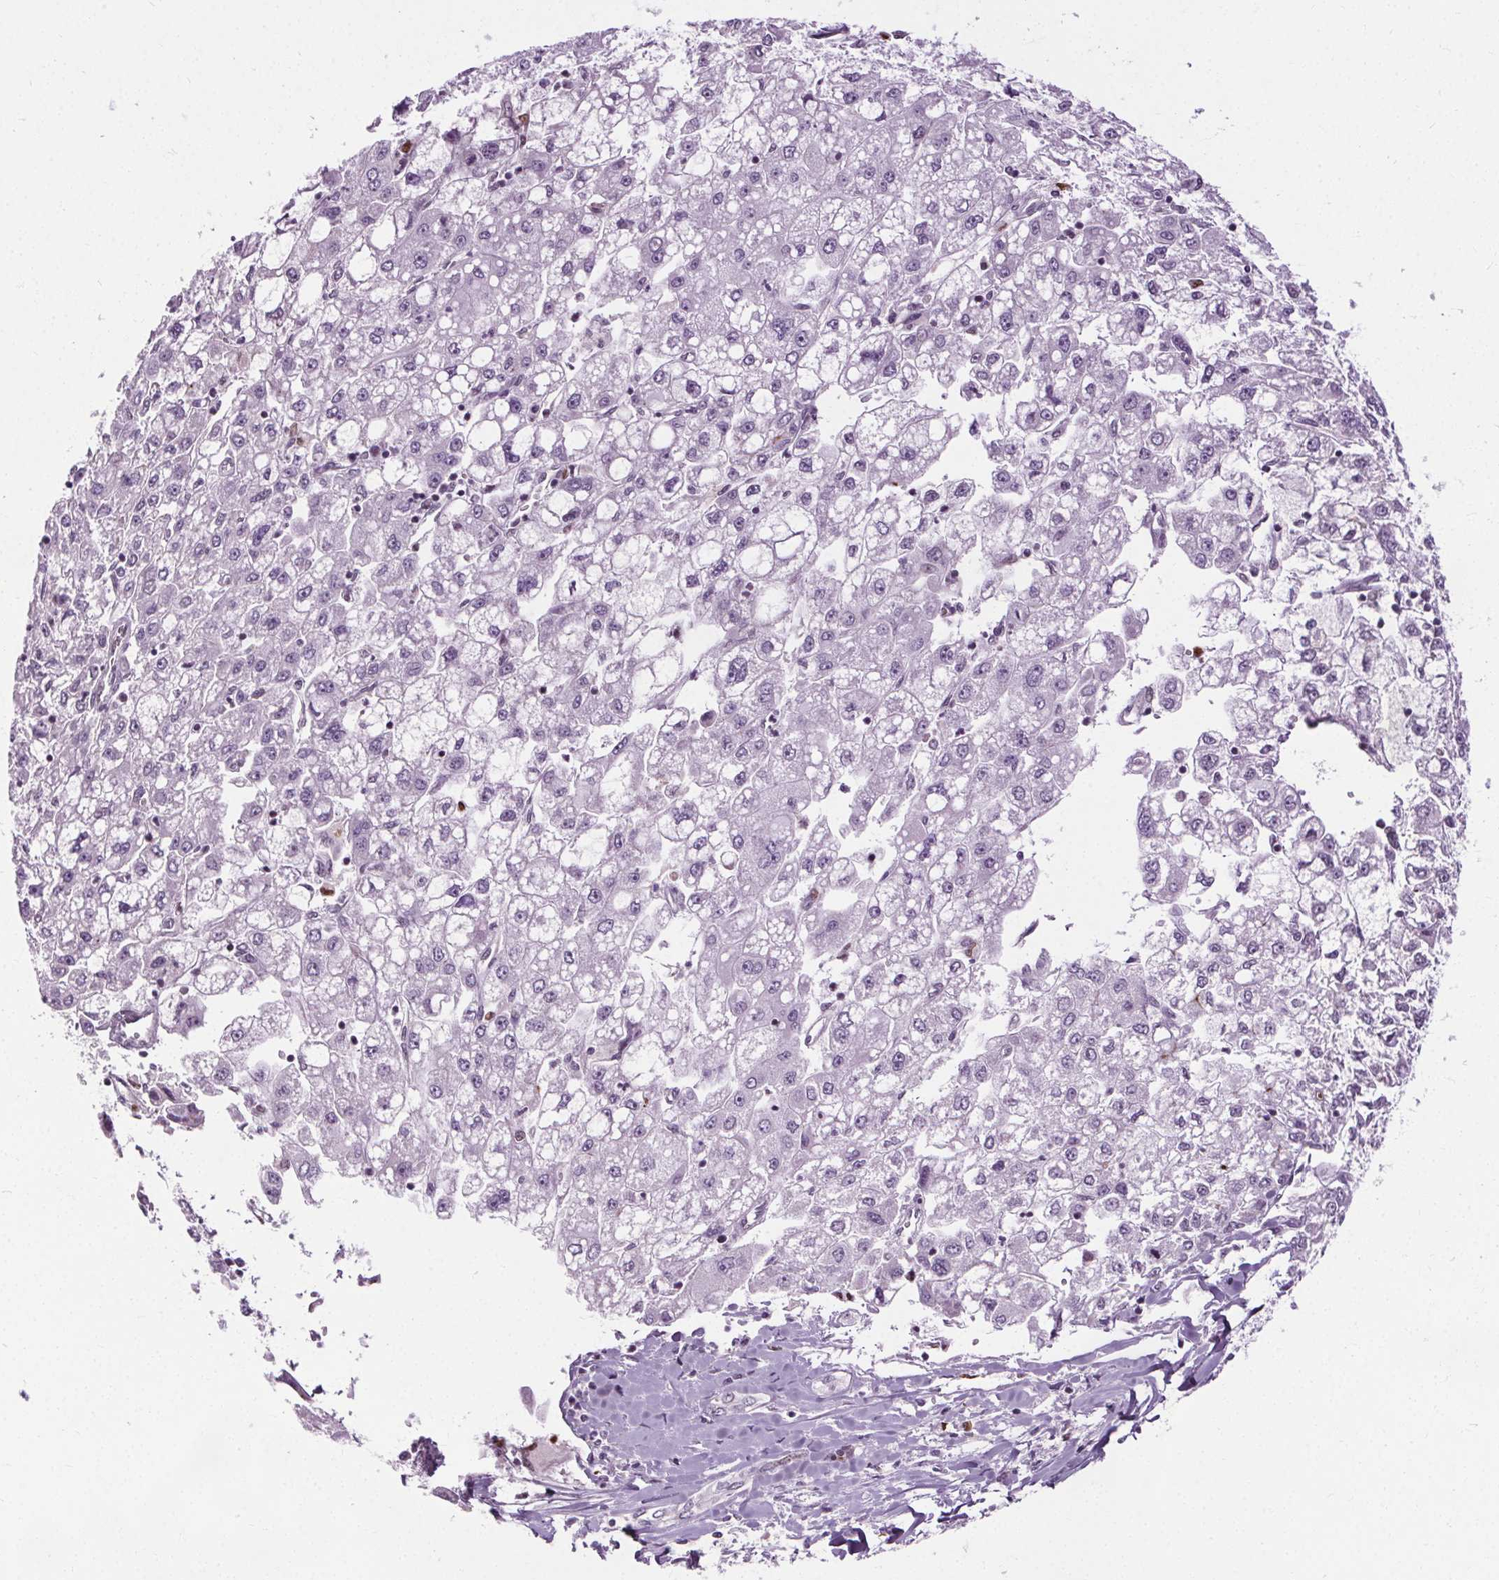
{"staining": {"intensity": "negative", "quantity": "none", "location": "none"}, "tissue": "liver cancer", "cell_type": "Tumor cells", "image_type": "cancer", "snomed": [{"axis": "morphology", "description": "Carcinoma, Hepatocellular, NOS"}, {"axis": "topography", "description": "Liver"}], "caption": "A photomicrograph of human liver cancer (hepatocellular carcinoma) is negative for staining in tumor cells.", "gene": "CEBPA", "patient": {"sex": "male", "age": 40}}